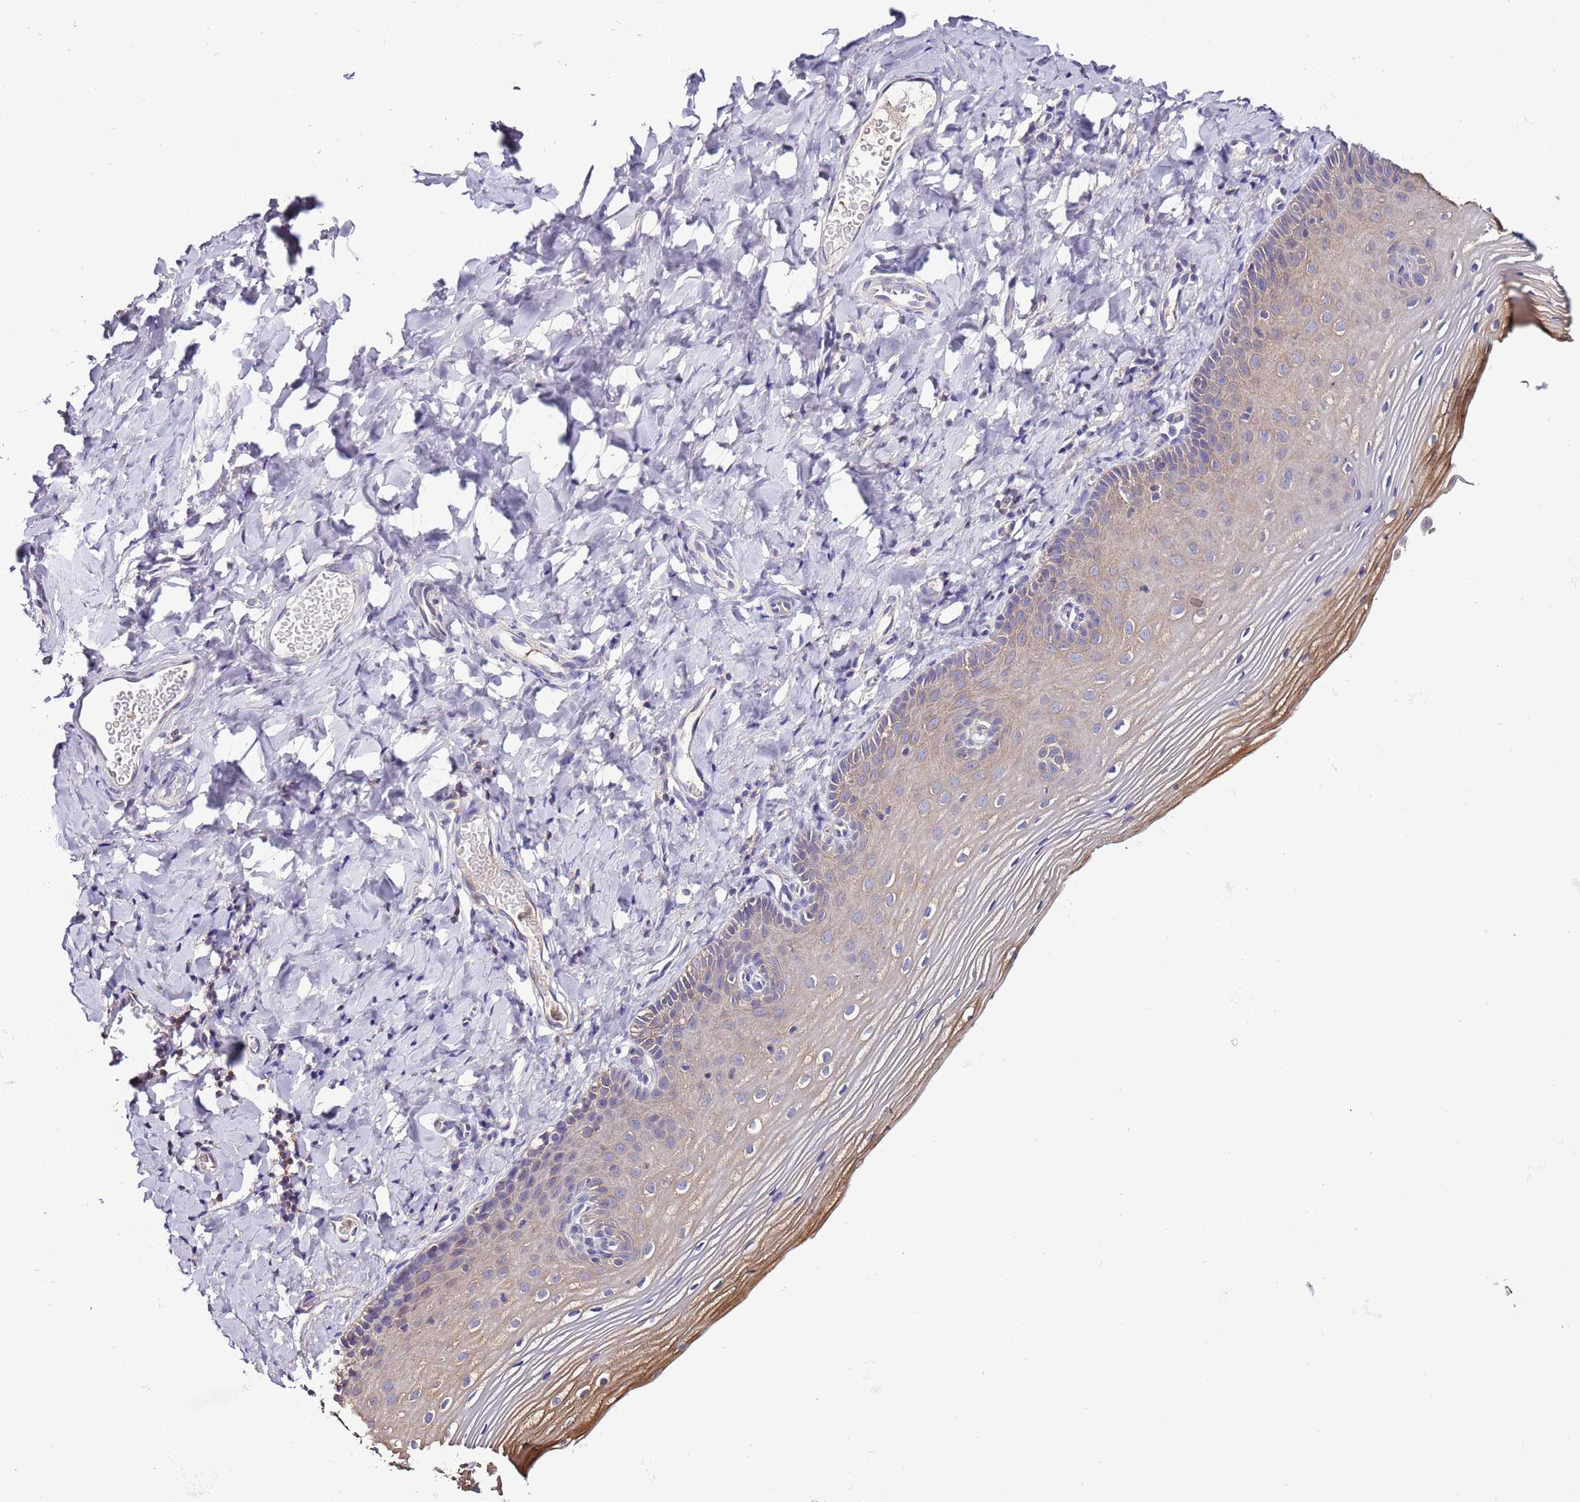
{"staining": {"intensity": "moderate", "quantity": "<25%", "location": "cytoplasmic/membranous"}, "tissue": "vagina", "cell_type": "Squamous epithelial cells", "image_type": "normal", "snomed": [{"axis": "morphology", "description": "Normal tissue, NOS"}, {"axis": "topography", "description": "Vagina"}], "caption": "Immunohistochemistry image of normal vagina: vagina stained using immunohistochemistry displays low levels of moderate protein expression localized specifically in the cytoplasmic/membranous of squamous epithelial cells, appearing as a cytoplasmic/membranous brown color.", "gene": "IGIP", "patient": {"sex": "female", "age": 60}}